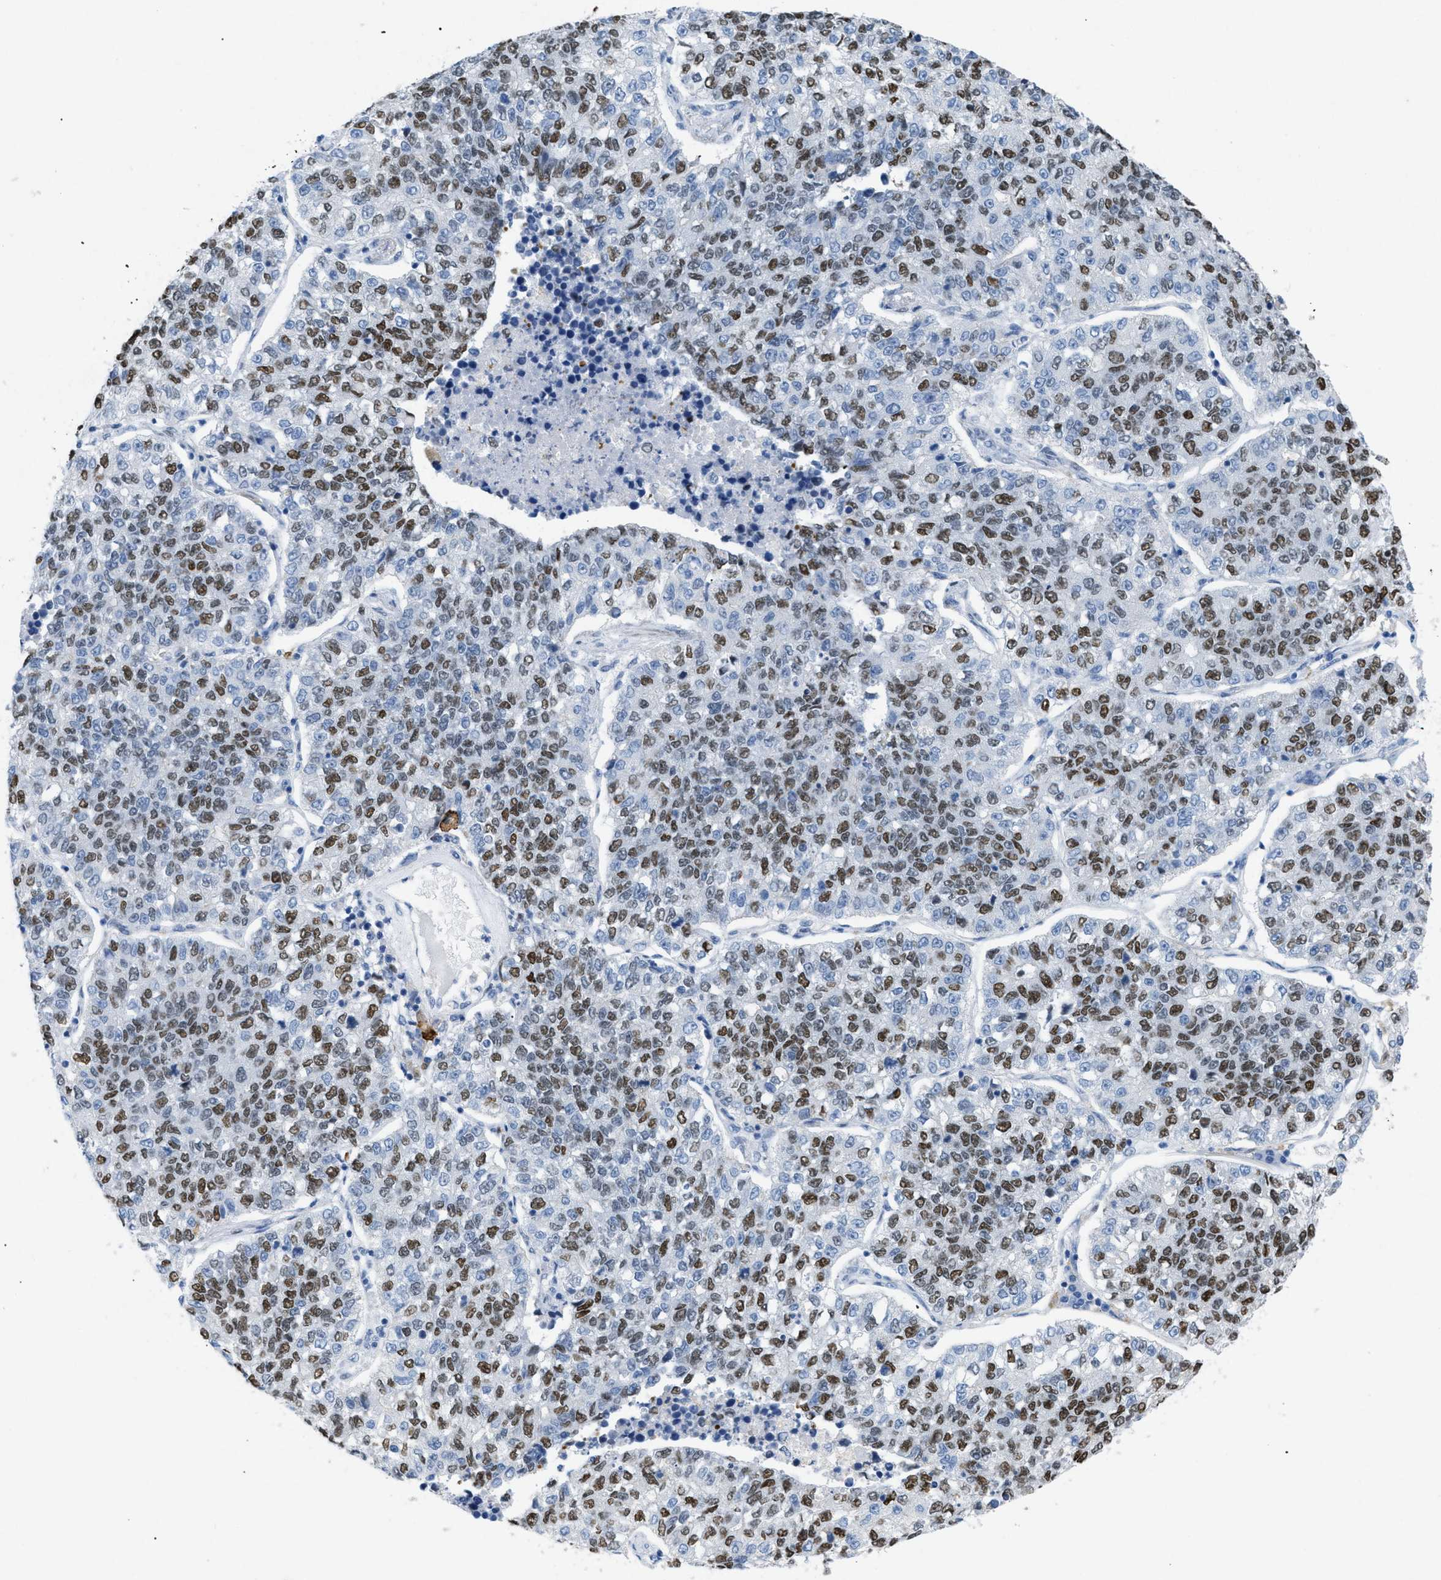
{"staining": {"intensity": "moderate", "quantity": ">75%", "location": "nuclear"}, "tissue": "lung cancer", "cell_type": "Tumor cells", "image_type": "cancer", "snomed": [{"axis": "morphology", "description": "Adenocarcinoma, NOS"}, {"axis": "topography", "description": "Lung"}], "caption": "A brown stain highlights moderate nuclear positivity of a protein in lung cancer (adenocarcinoma) tumor cells. (Stains: DAB in brown, nuclei in blue, Microscopy: brightfield microscopy at high magnification).", "gene": "TASOR", "patient": {"sex": "male", "age": 49}}